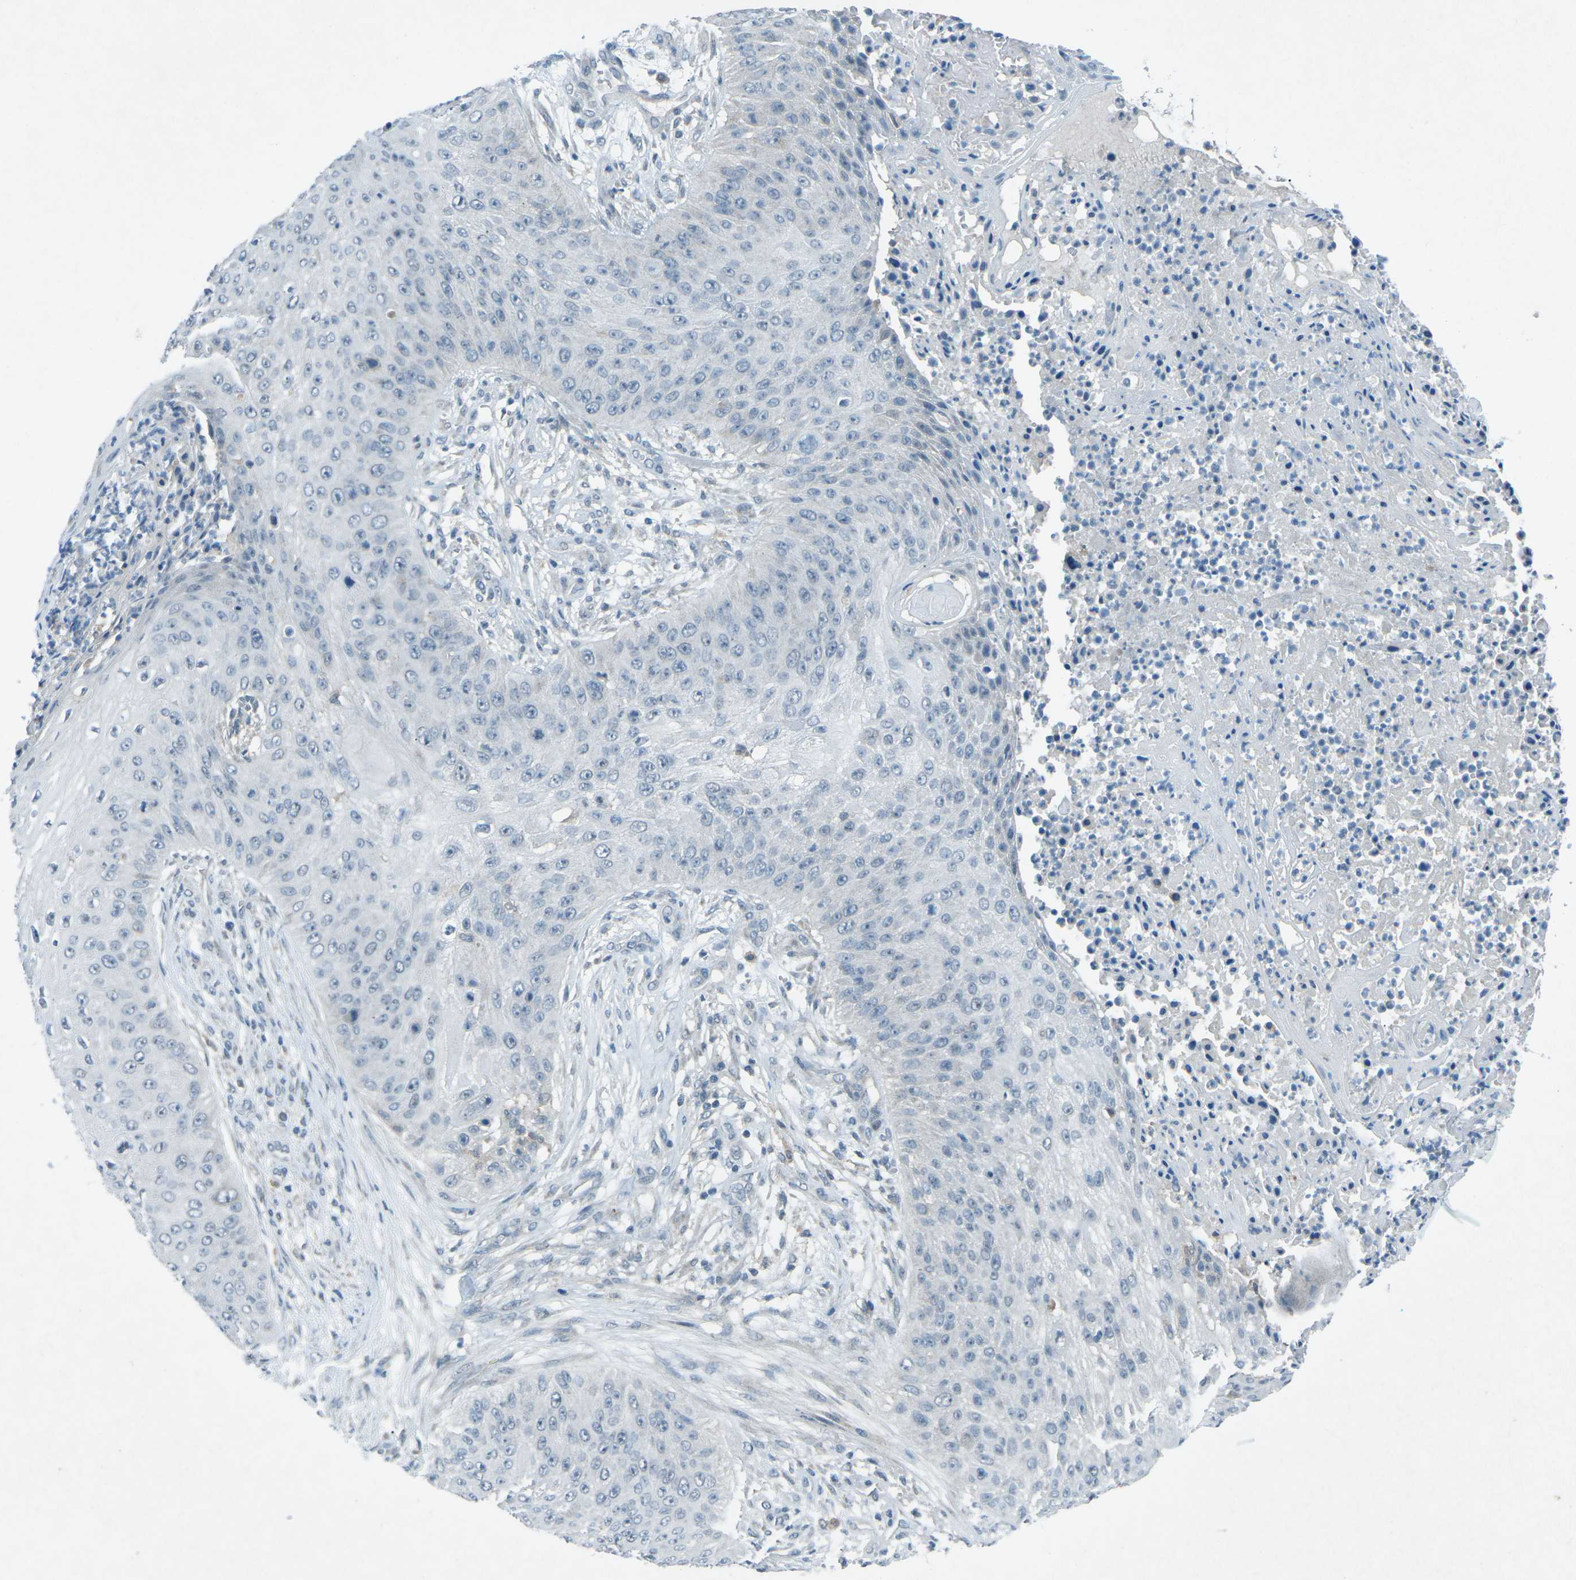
{"staining": {"intensity": "negative", "quantity": "none", "location": "none"}, "tissue": "skin cancer", "cell_type": "Tumor cells", "image_type": "cancer", "snomed": [{"axis": "morphology", "description": "Squamous cell carcinoma, NOS"}, {"axis": "topography", "description": "Skin"}], "caption": "Tumor cells show no significant protein staining in skin squamous cell carcinoma. The staining is performed using DAB (3,3'-diaminobenzidine) brown chromogen with nuclei counter-stained in using hematoxylin.", "gene": "PRKCA", "patient": {"sex": "female", "age": 80}}